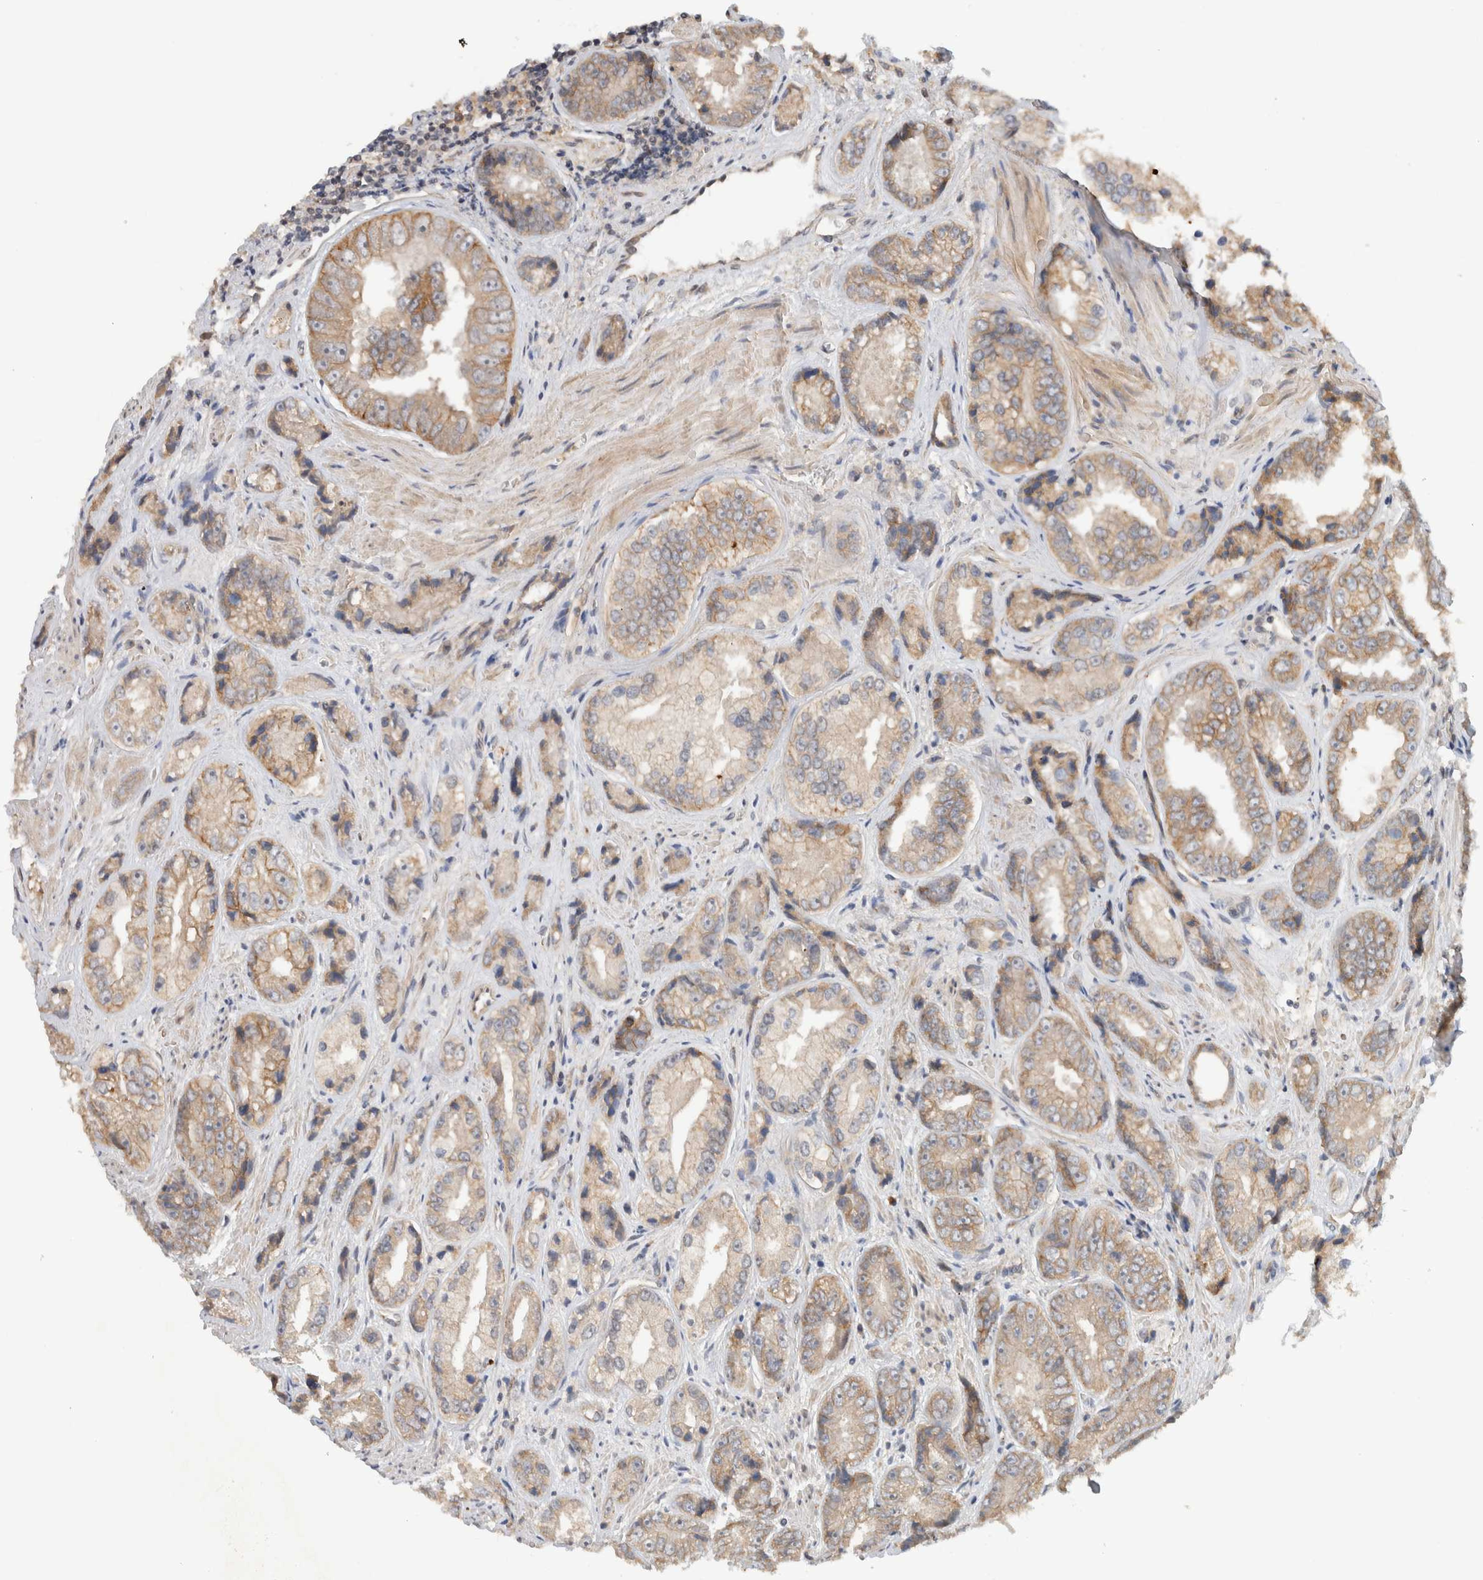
{"staining": {"intensity": "moderate", "quantity": "25%-75%", "location": "cytoplasmic/membranous"}, "tissue": "prostate cancer", "cell_type": "Tumor cells", "image_type": "cancer", "snomed": [{"axis": "morphology", "description": "Adenocarcinoma, High grade"}, {"axis": "topography", "description": "Prostate"}], "caption": "A brown stain highlights moderate cytoplasmic/membranous staining of a protein in human prostate cancer tumor cells.", "gene": "DEPTOR", "patient": {"sex": "male", "age": 61}}